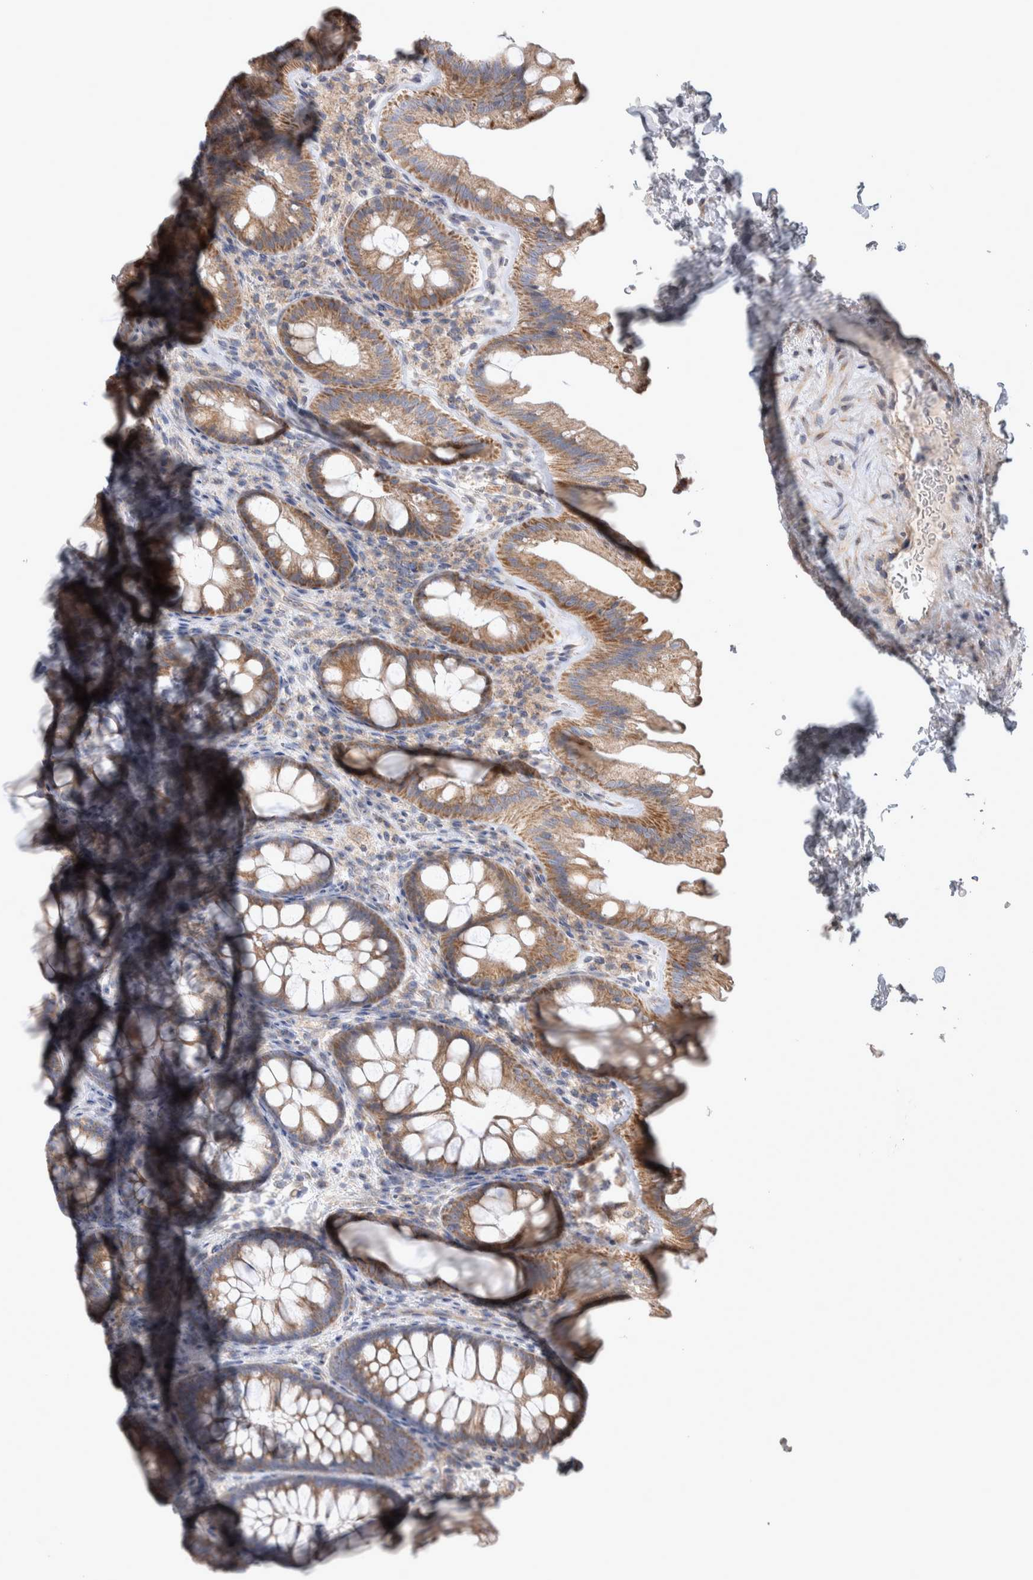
{"staining": {"intensity": "negative", "quantity": "none", "location": "none"}, "tissue": "colon", "cell_type": "Endothelial cells", "image_type": "normal", "snomed": [{"axis": "morphology", "description": "Normal tissue, NOS"}, {"axis": "topography", "description": "Colon"}], "caption": "IHC of unremarkable colon shows no positivity in endothelial cells.", "gene": "SCO1", "patient": {"sex": "female", "age": 62}}